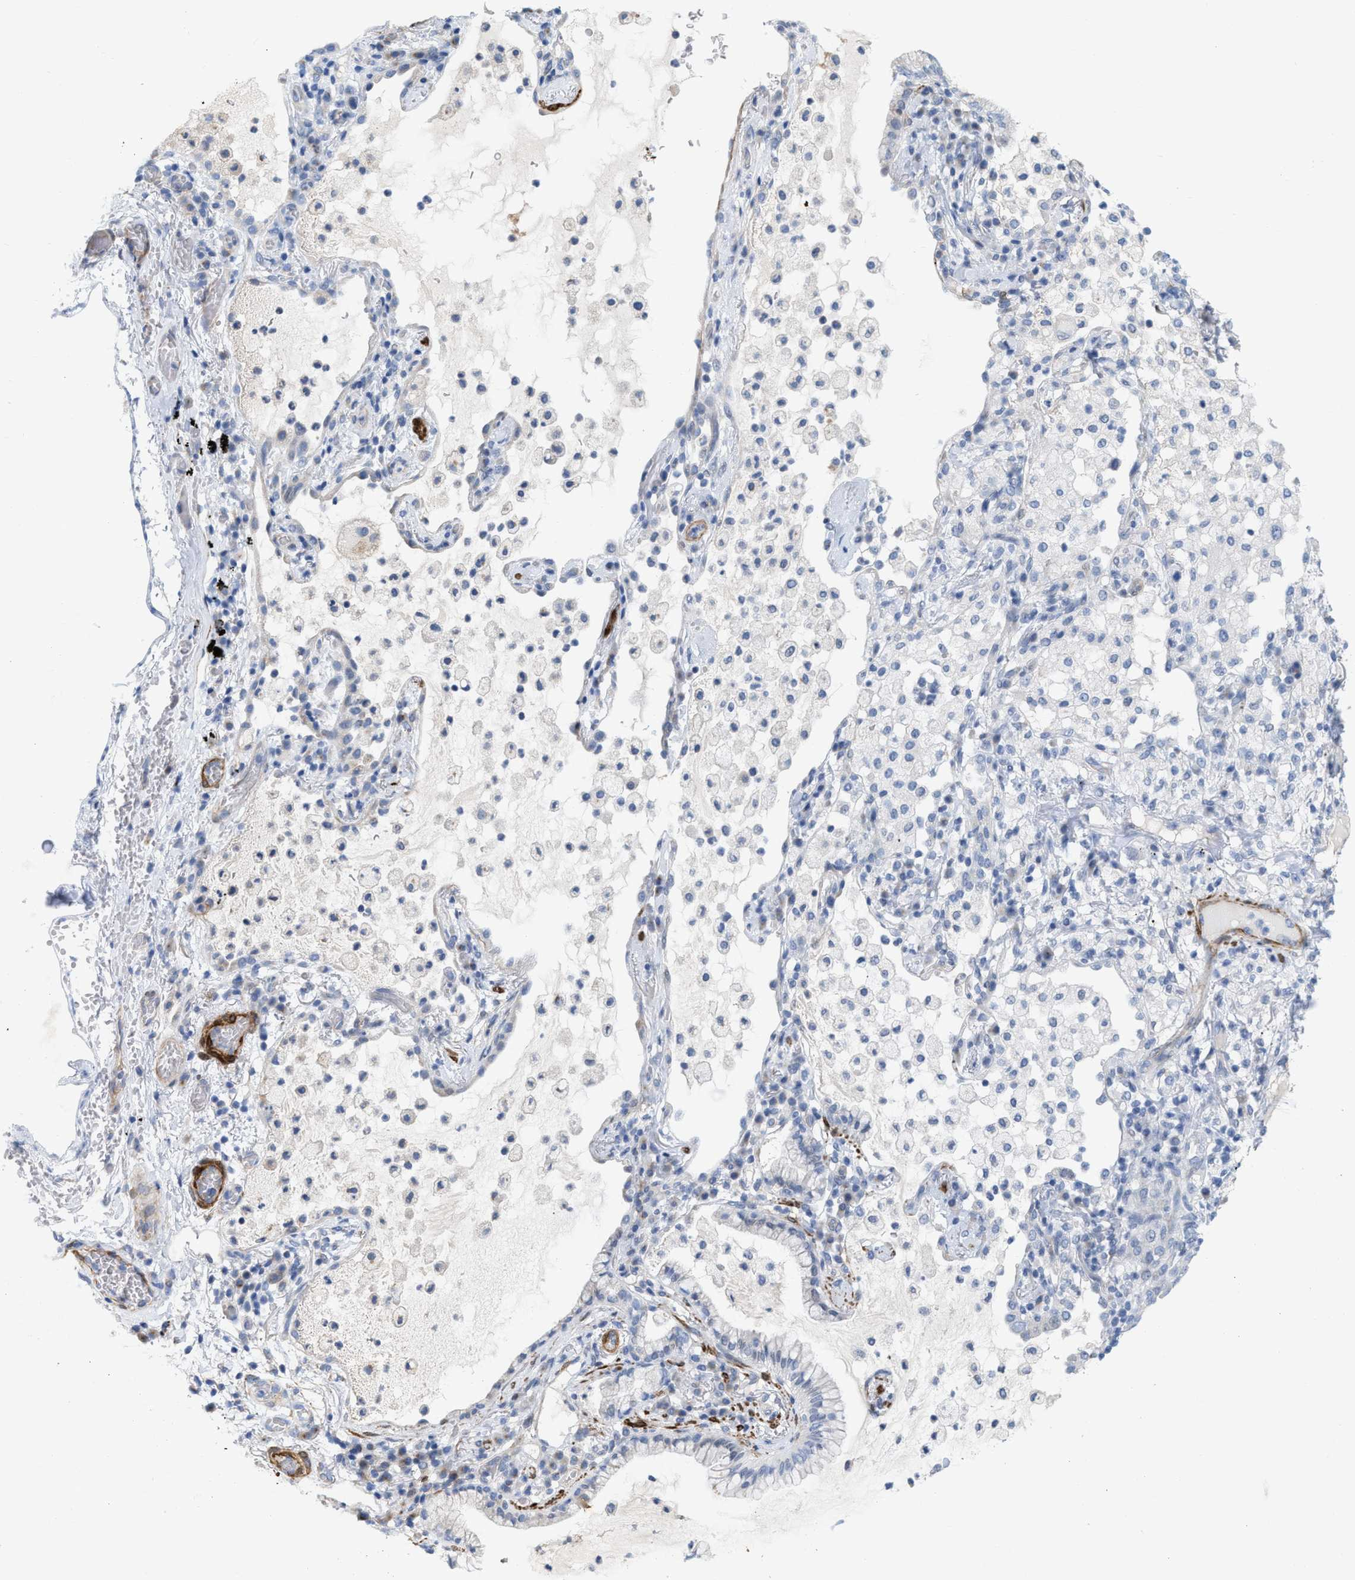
{"staining": {"intensity": "negative", "quantity": "none", "location": "none"}, "tissue": "lung cancer", "cell_type": "Tumor cells", "image_type": "cancer", "snomed": [{"axis": "morphology", "description": "Adenocarcinoma, NOS"}, {"axis": "topography", "description": "Lung"}], "caption": "There is no significant staining in tumor cells of lung cancer (adenocarcinoma).", "gene": "TAGLN", "patient": {"sex": "female", "age": 70}}